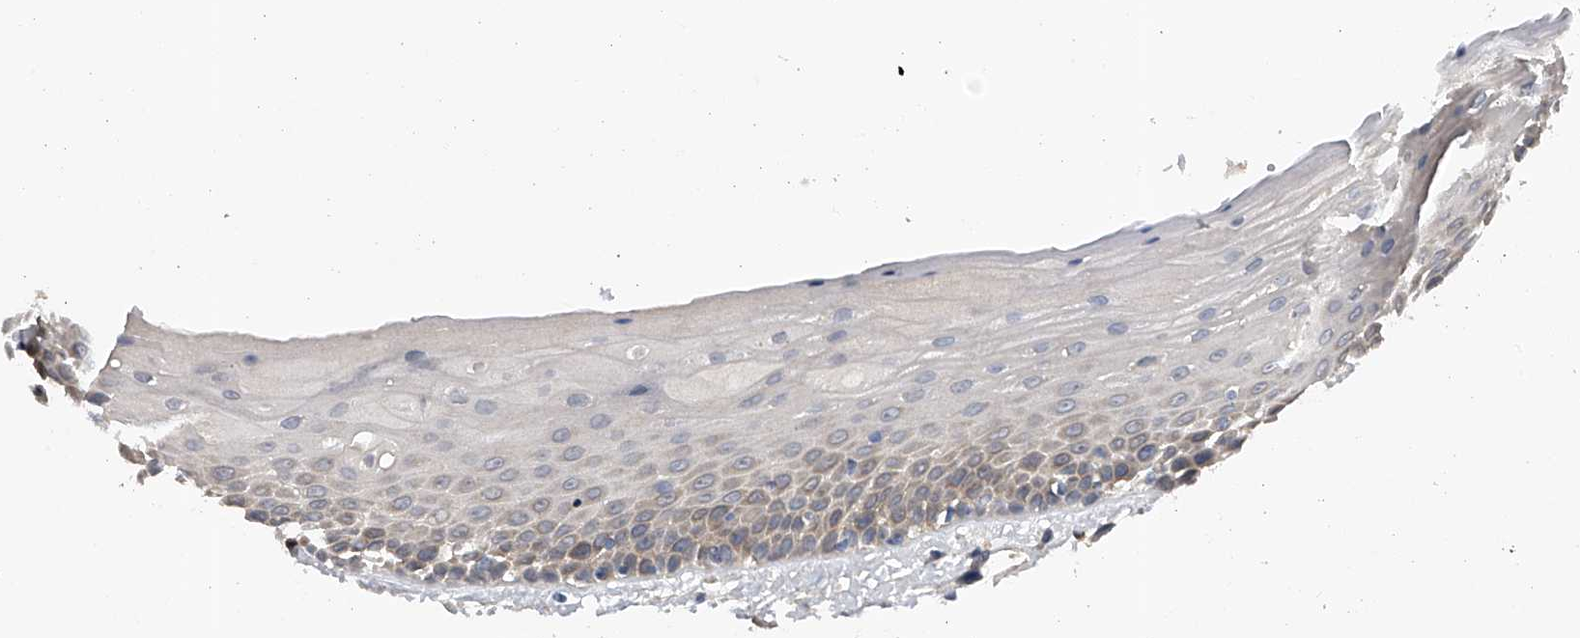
{"staining": {"intensity": "weak", "quantity": "<25%", "location": "cytoplasmic/membranous"}, "tissue": "oral mucosa", "cell_type": "Squamous epithelial cells", "image_type": "normal", "snomed": [{"axis": "morphology", "description": "Normal tissue, NOS"}, {"axis": "topography", "description": "Oral tissue"}], "caption": "DAB (3,3'-diaminobenzidine) immunohistochemical staining of unremarkable oral mucosa demonstrates no significant positivity in squamous epithelial cells.", "gene": "CFAP298", "patient": {"sex": "female", "age": 76}}